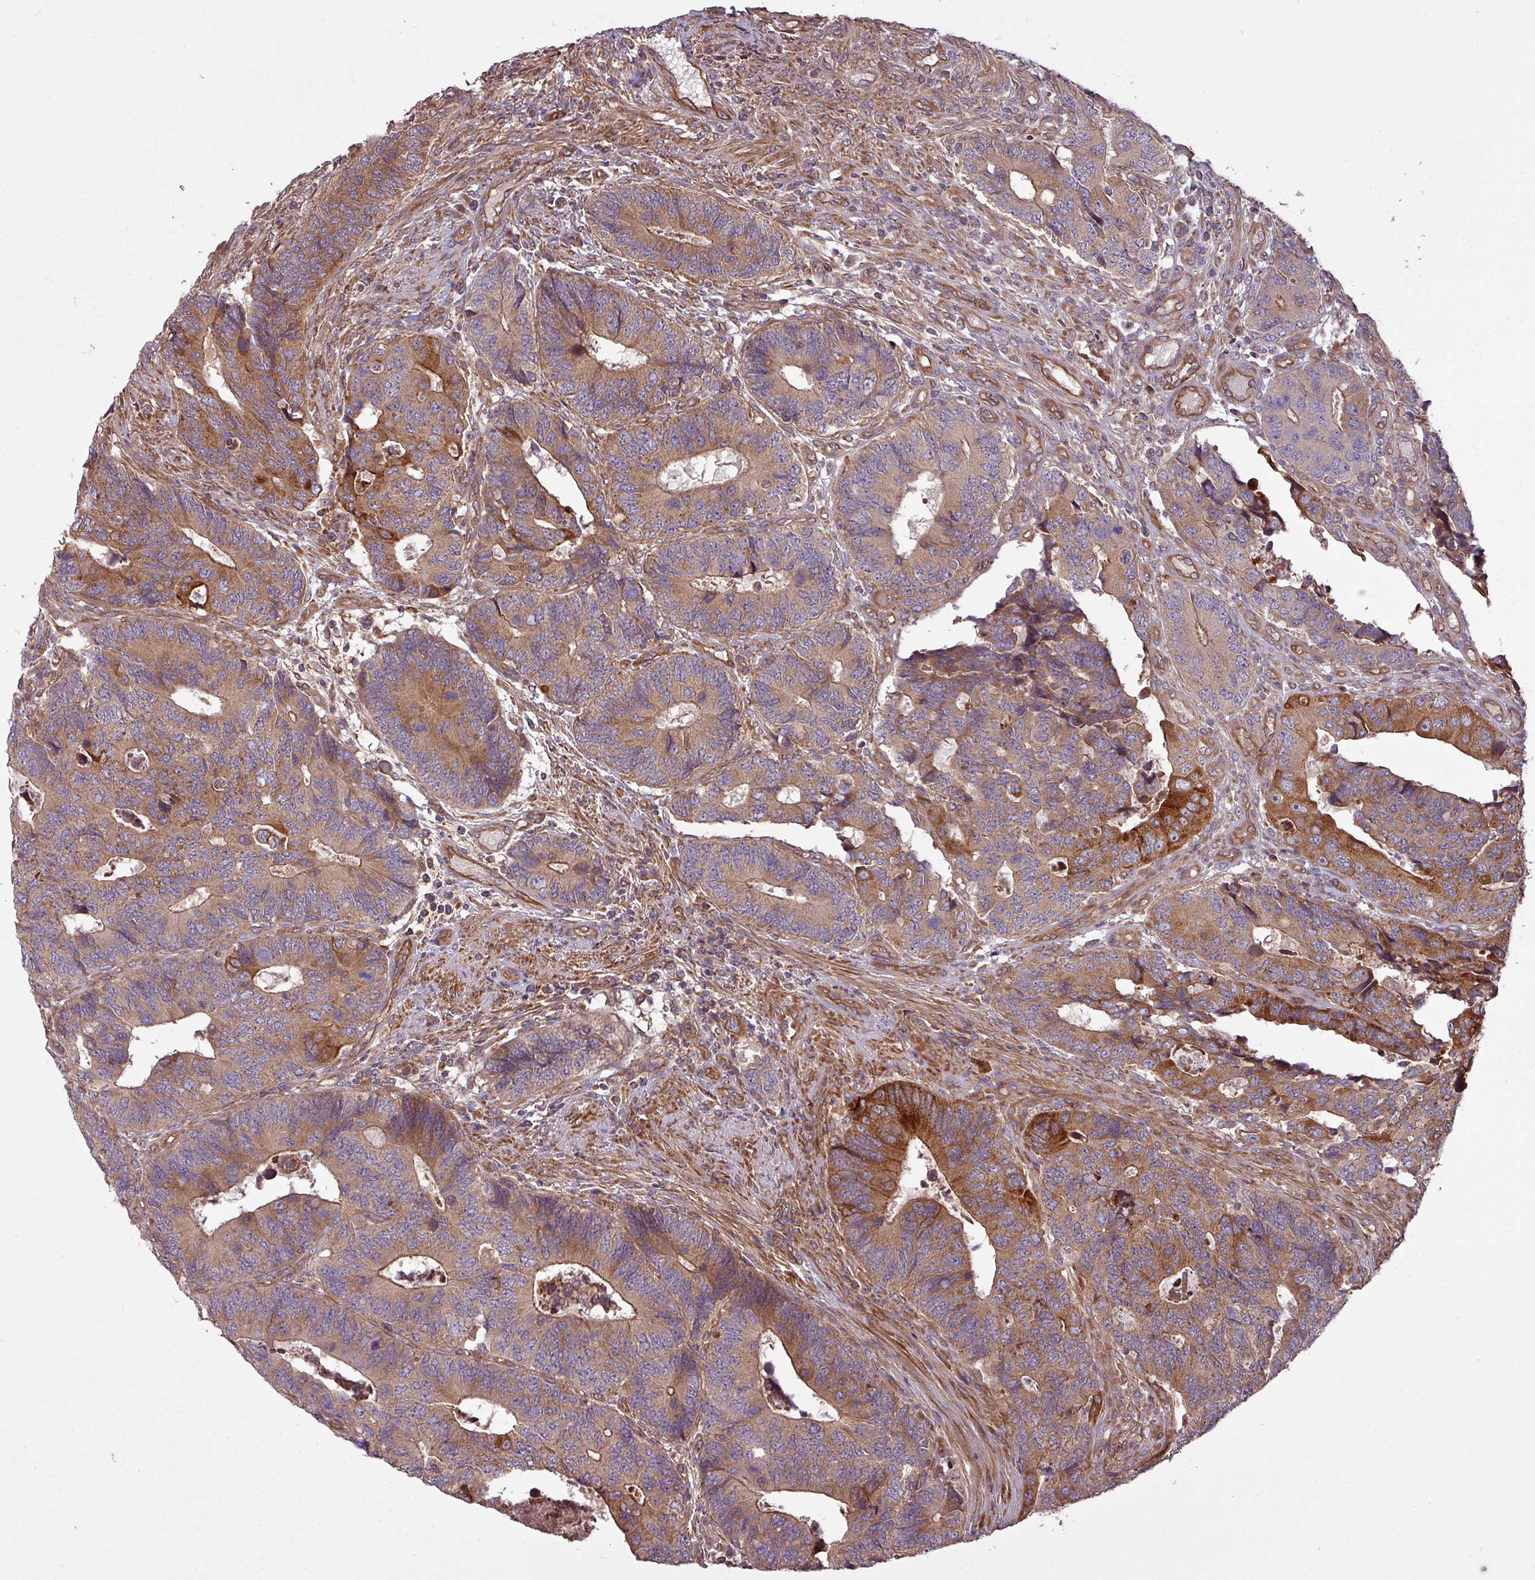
{"staining": {"intensity": "moderate", "quantity": ">75%", "location": "cytoplasmic/membranous"}, "tissue": "colorectal cancer", "cell_type": "Tumor cells", "image_type": "cancer", "snomed": [{"axis": "morphology", "description": "Adenocarcinoma, NOS"}, {"axis": "topography", "description": "Colon"}], "caption": "IHC of colorectal adenocarcinoma exhibits medium levels of moderate cytoplasmic/membranous staining in about >75% of tumor cells.", "gene": "SNRNP25", "patient": {"sex": "male", "age": 87}}